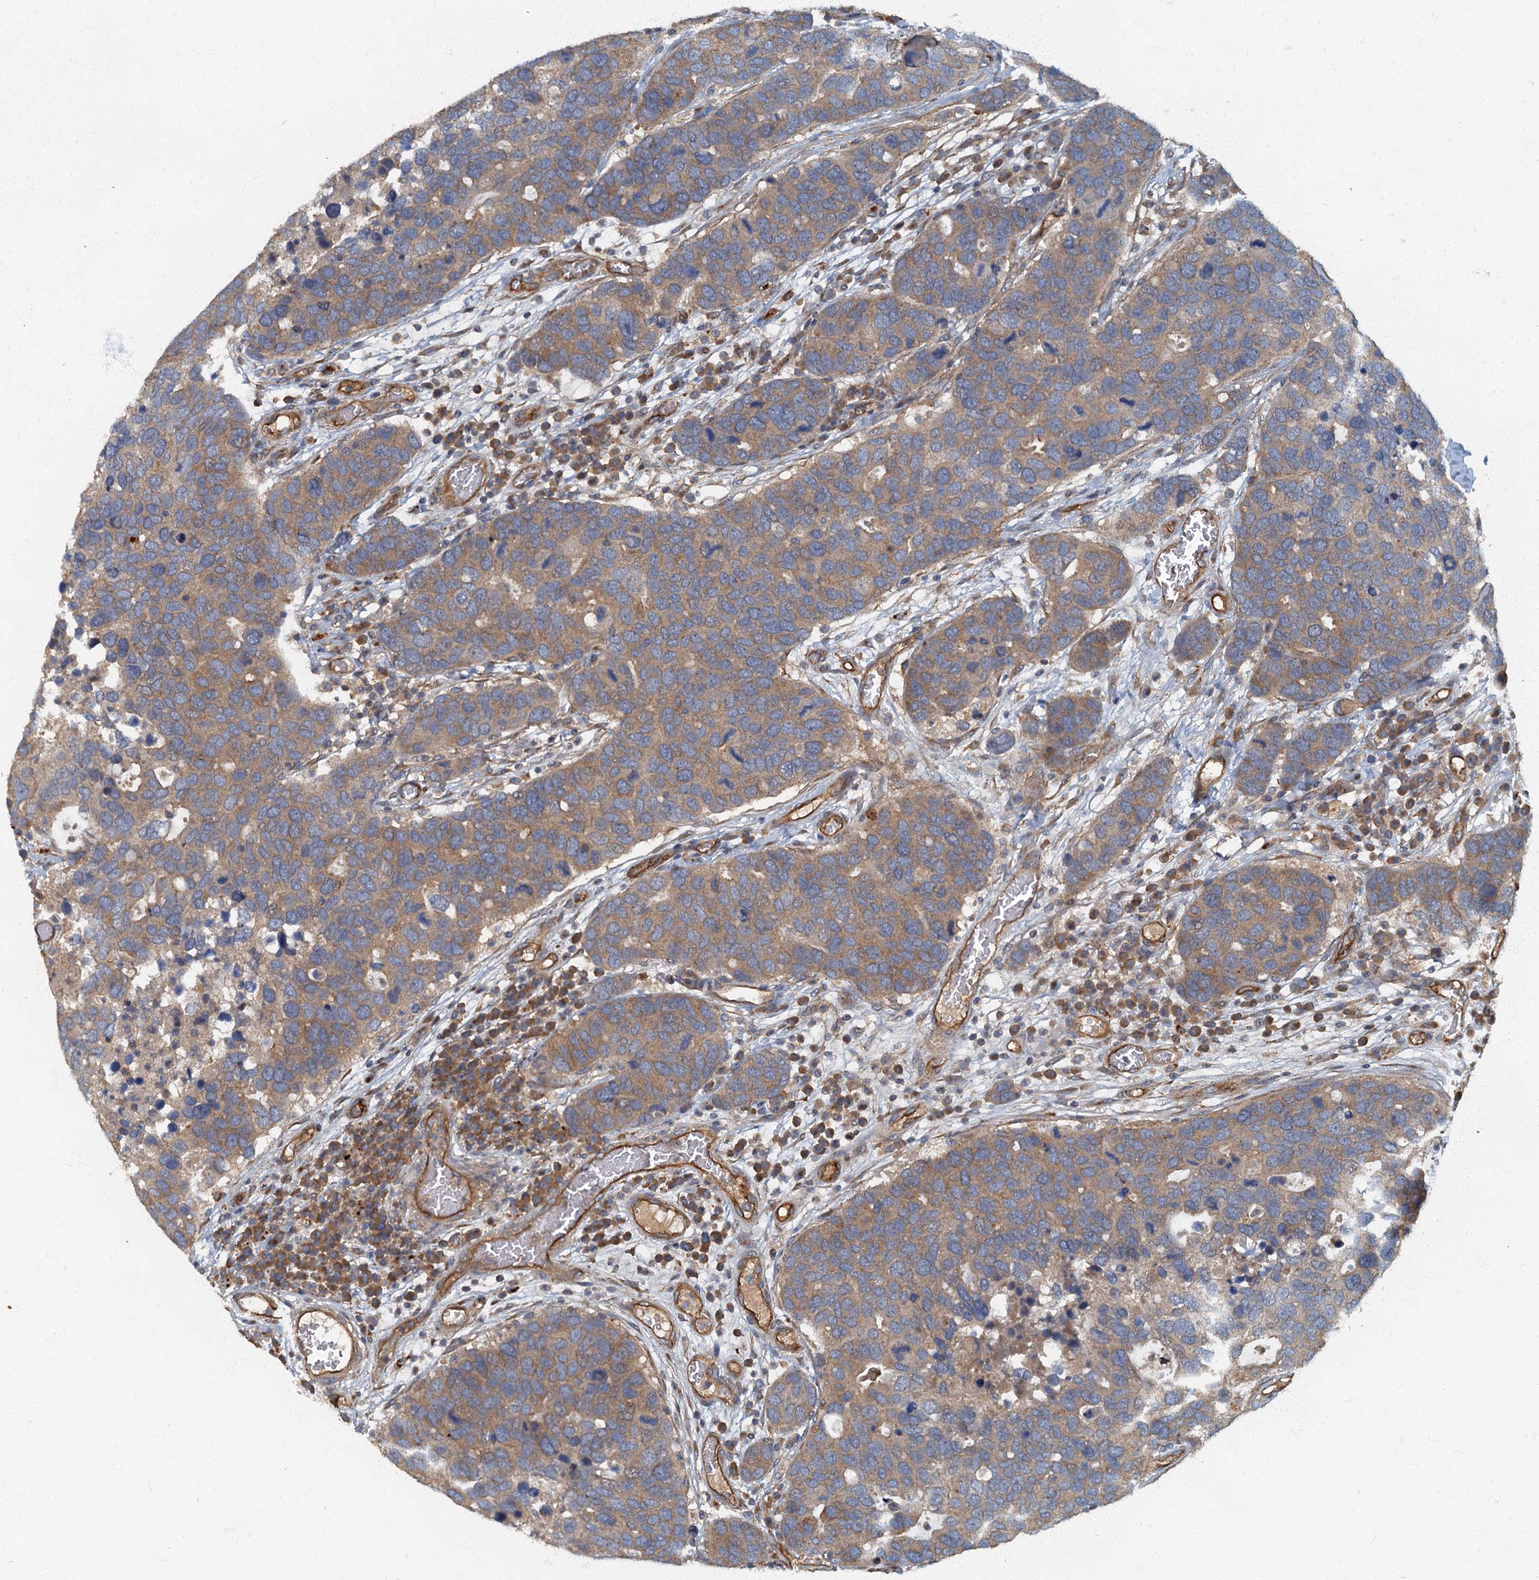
{"staining": {"intensity": "weak", "quantity": ">75%", "location": "cytoplasmic/membranous"}, "tissue": "breast cancer", "cell_type": "Tumor cells", "image_type": "cancer", "snomed": [{"axis": "morphology", "description": "Duct carcinoma"}, {"axis": "topography", "description": "Breast"}], "caption": "A brown stain shows weak cytoplasmic/membranous staining of a protein in breast invasive ductal carcinoma tumor cells.", "gene": "ARL11", "patient": {"sex": "female", "age": 83}}